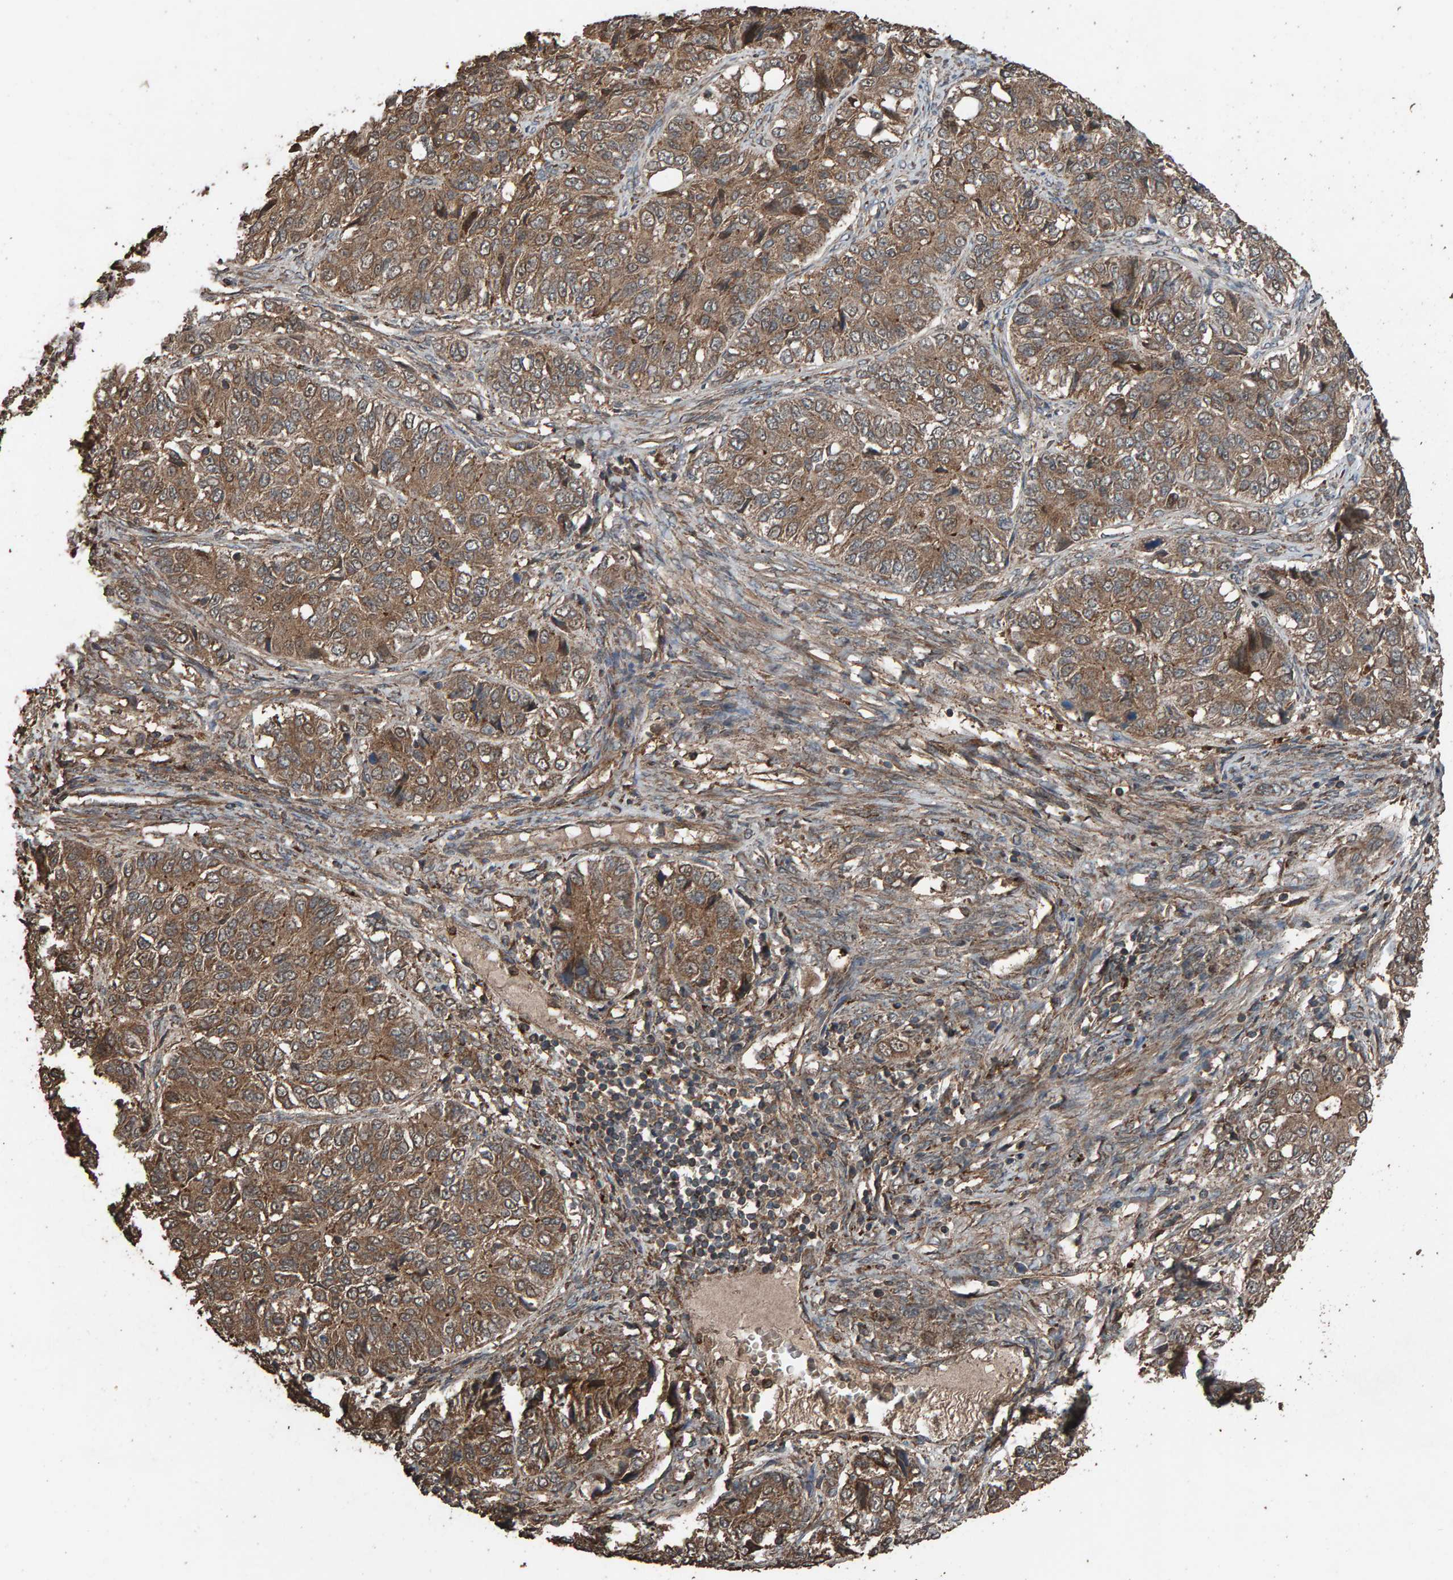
{"staining": {"intensity": "moderate", "quantity": ">75%", "location": "cytoplasmic/membranous"}, "tissue": "ovarian cancer", "cell_type": "Tumor cells", "image_type": "cancer", "snomed": [{"axis": "morphology", "description": "Carcinoma, endometroid"}, {"axis": "topography", "description": "Ovary"}], "caption": "DAB (3,3'-diaminobenzidine) immunohistochemical staining of ovarian cancer demonstrates moderate cytoplasmic/membranous protein expression in approximately >75% of tumor cells.", "gene": "DUS1L", "patient": {"sex": "female", "age": 51}}